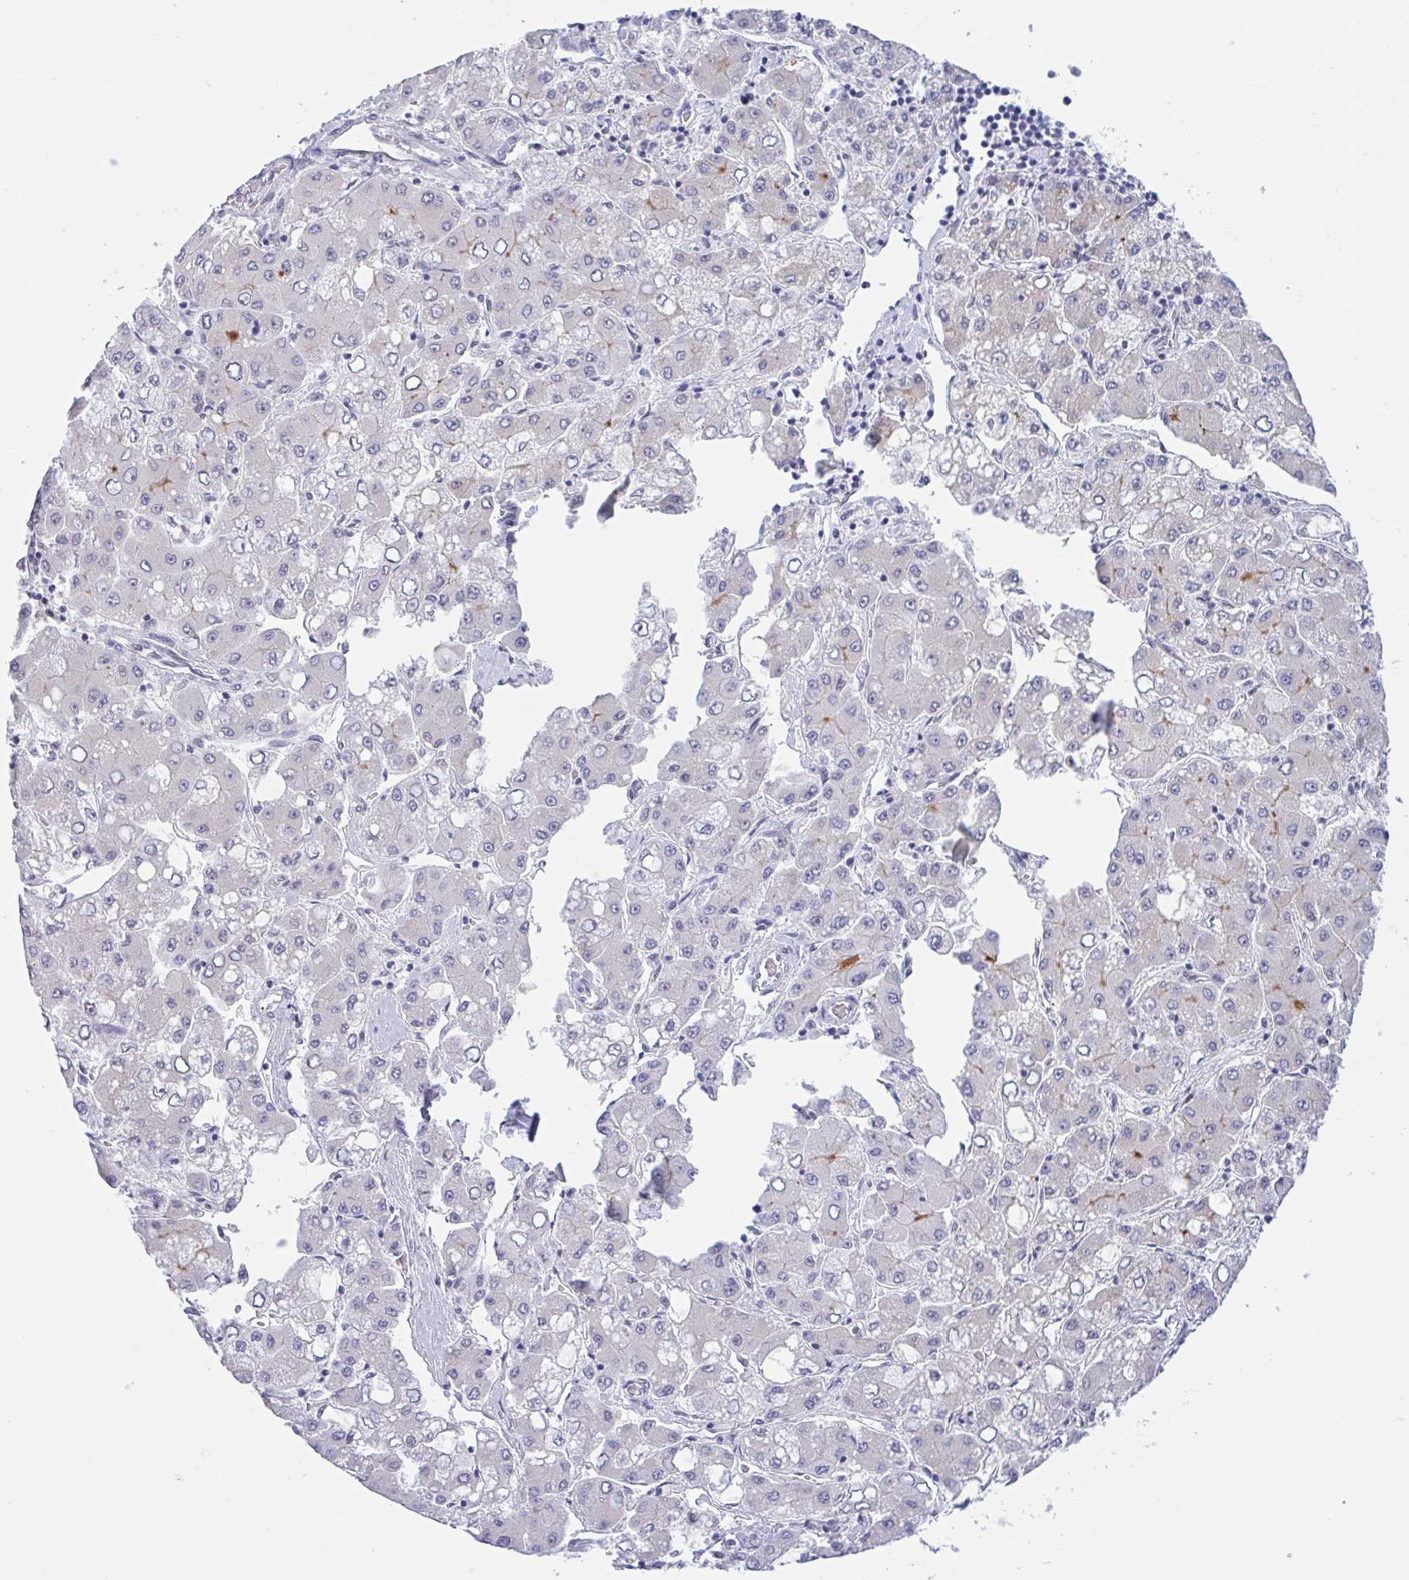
{"staining": {"intensity": "negative", "quantity": "none", "location": "none"}, "tissue": "liver cancer", "cell_type": "Tumor cells", "image_type": "cancer", "snomed": [{"axis": "morphology", "description": "Carcinoma, Hepatocellular, NOS"}, {"axis": "topography", "description": "Liver"}], "caption": "A histopathology image of liver hepatocellular carcinoma stained for a protein exhibits no brown staining in tumor cells.", "gene": "PLG", "patient": {"sex": "male", "age": 40}}